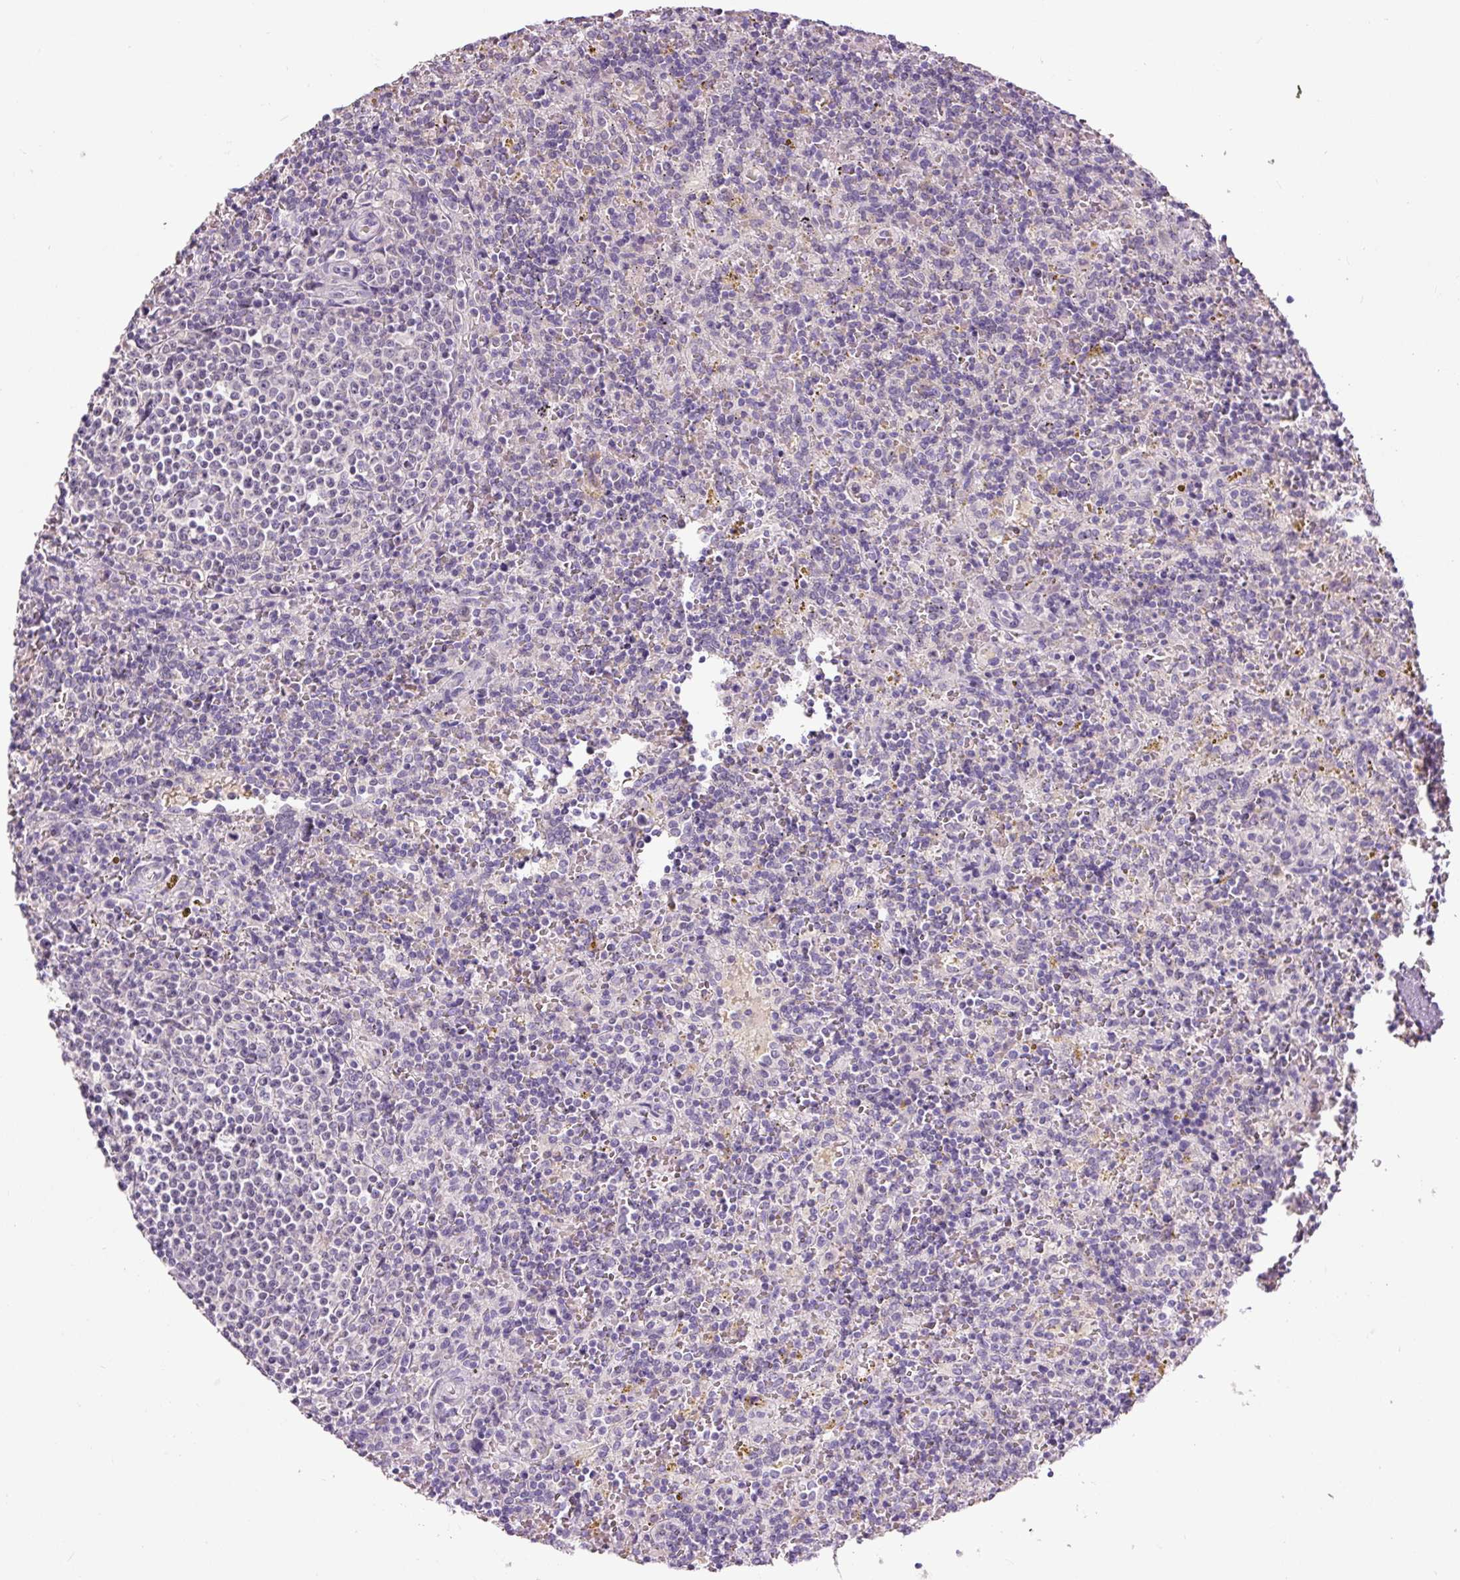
{"staining": {"intensity": "negative", "quantity": "none", "location": "none"}, "tissue": "lymphoma", "cell_type": "Tumor cells", "image_type": "cancer", "snomed": [{"axis": "morphology", "description": "Malignant lymphoma, non-Hodgkin's type, Low grade"}, {"axis": "topography", "description": "Spleen"}], "caption": "This is a image of IHC staining of lymphoma, which shows no expression in tumor cells.", "gene": "FABP7", "patient": {"sex": "male", "age": 67}}